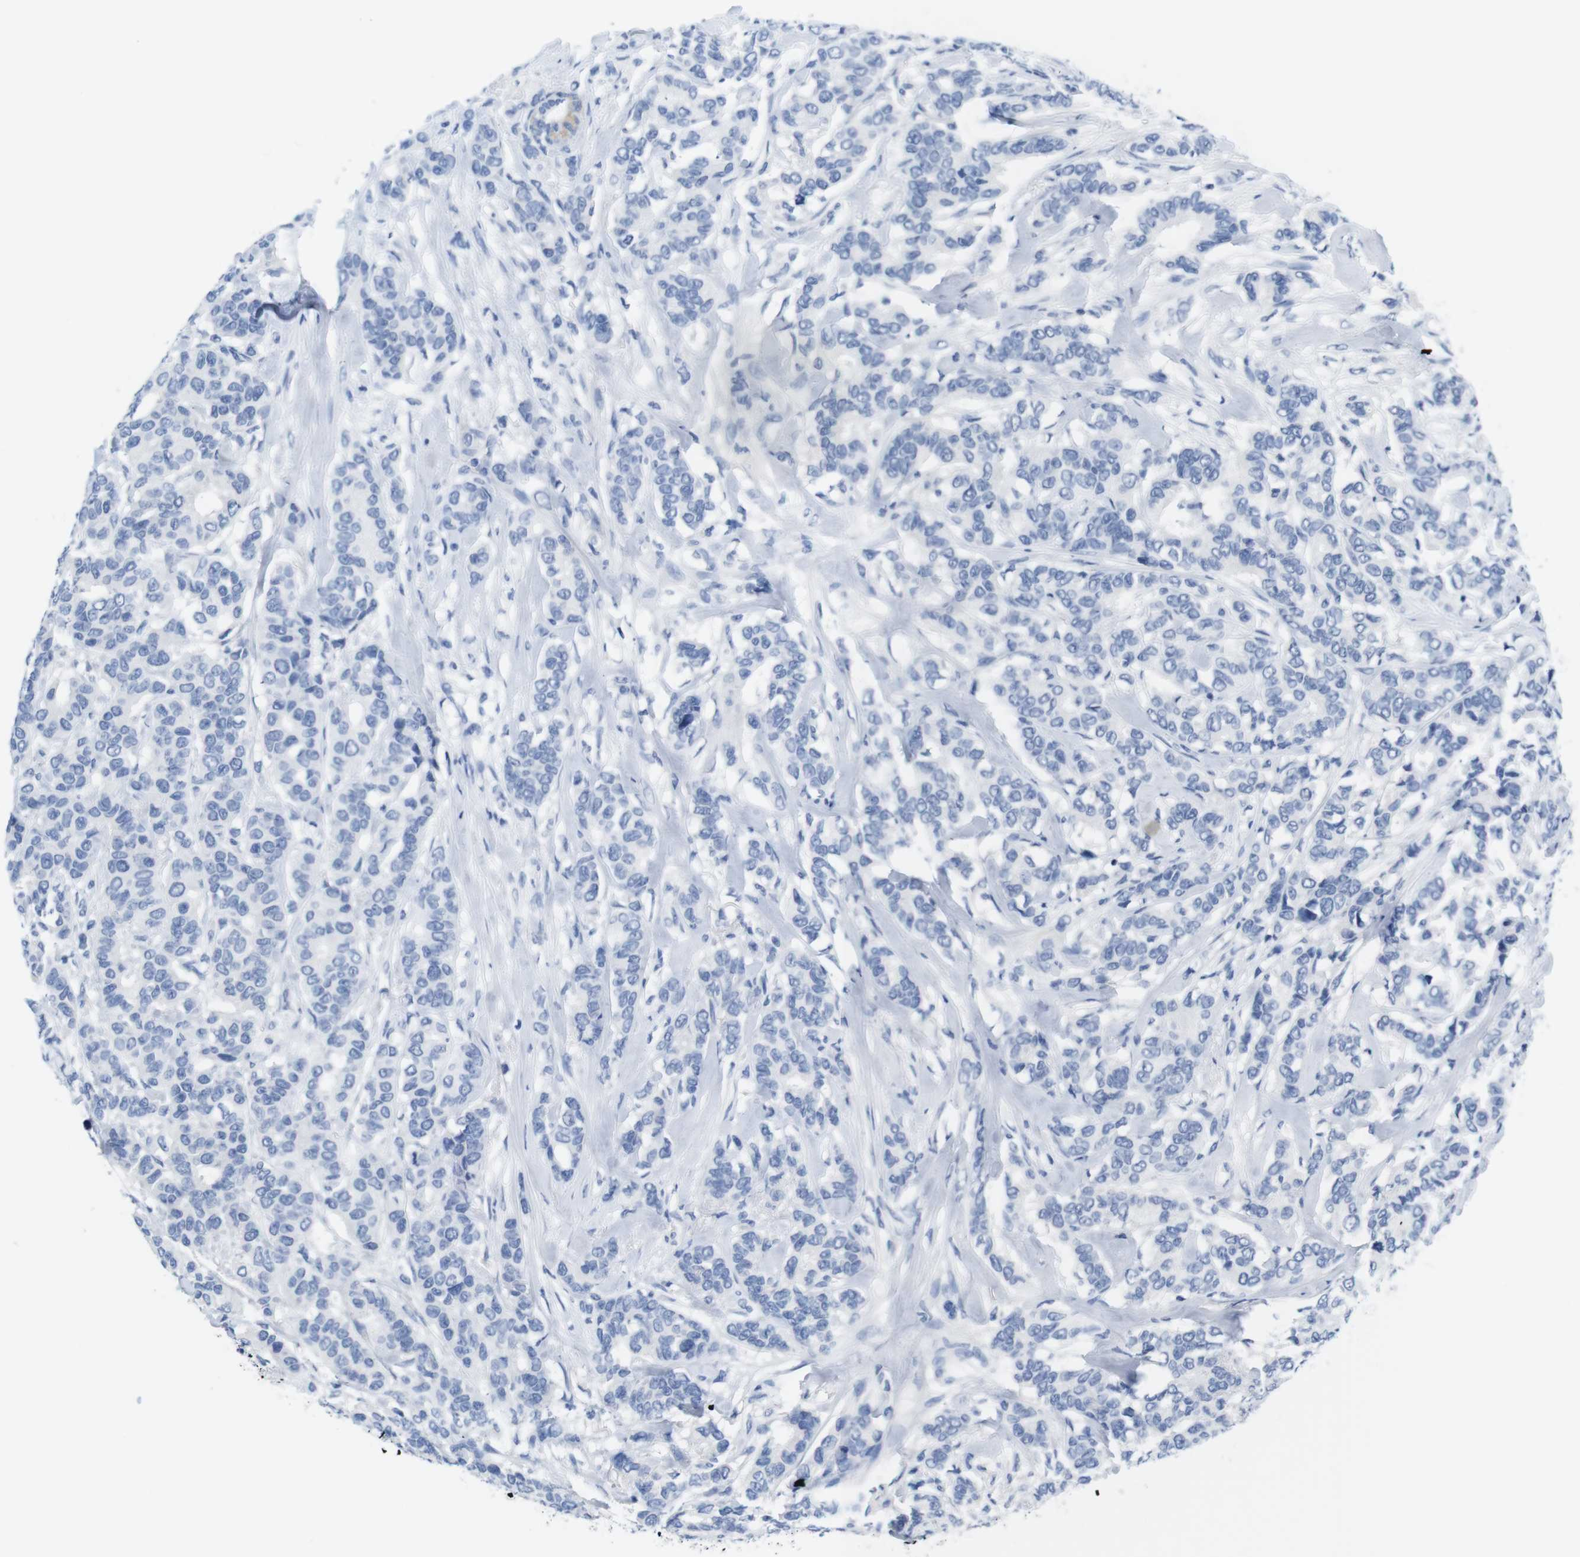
{"staining": {"intensity": "negative", "quantity": "none", "location": "none"}, "tissue": "breast cancer", "cell_type": "Tumor cells", "image_type": "cancer", "snomed": [{"axis": "morphology", "description": "Duct carcinoma"}, {"axis": "topography", "description": "Breast"}], "caption": "Immunohistochemical staining of human breast infiltrating ductal carcinoma shows no significant staining in tumor cells.", "gene": "MAP6", "patient": {"sex": "female", "age": 87}}